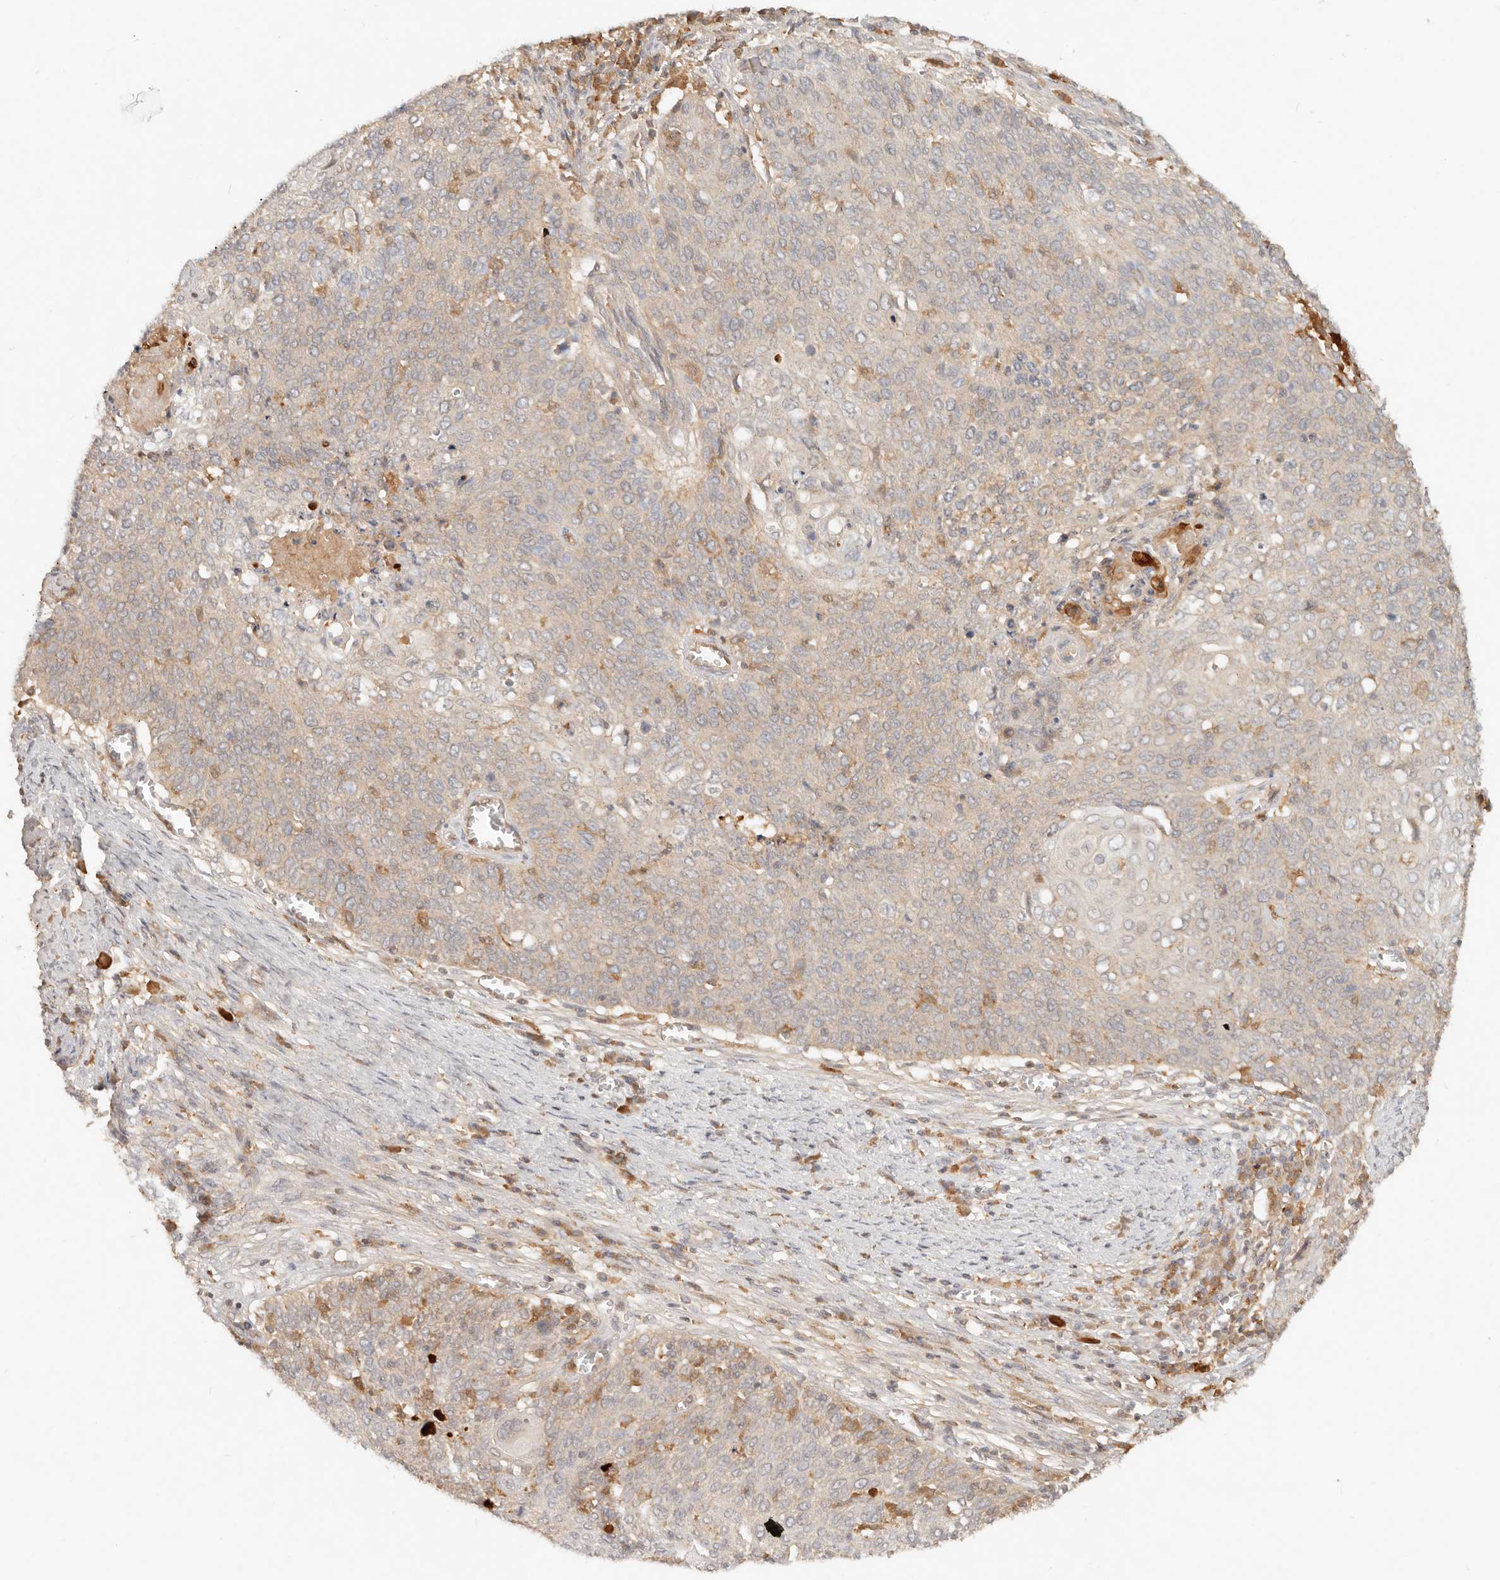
{"staining": {"intensity": "weak", "quantity": "<25%", "location": "cytoplasmic/membranous"}, "tissue": "cervical cancer", "cell_type": "Tumor cells", "image_type": "cancer", "snomed": [{"axis": "morphology", "description": "Squamous cell carcinoma, NOS"}, {"axis": "topography", "description": "Cervix"}], "caption": "Immunohistochemistry of human cervical cancer (squamous cell carcinoma) reveals no expression in tumor cells. (Immunohistochemistry (ihc), brightfield microscopy, high magnification).", "gene": "NECAP2", "patient": {"sex": "female", "age": 39}}